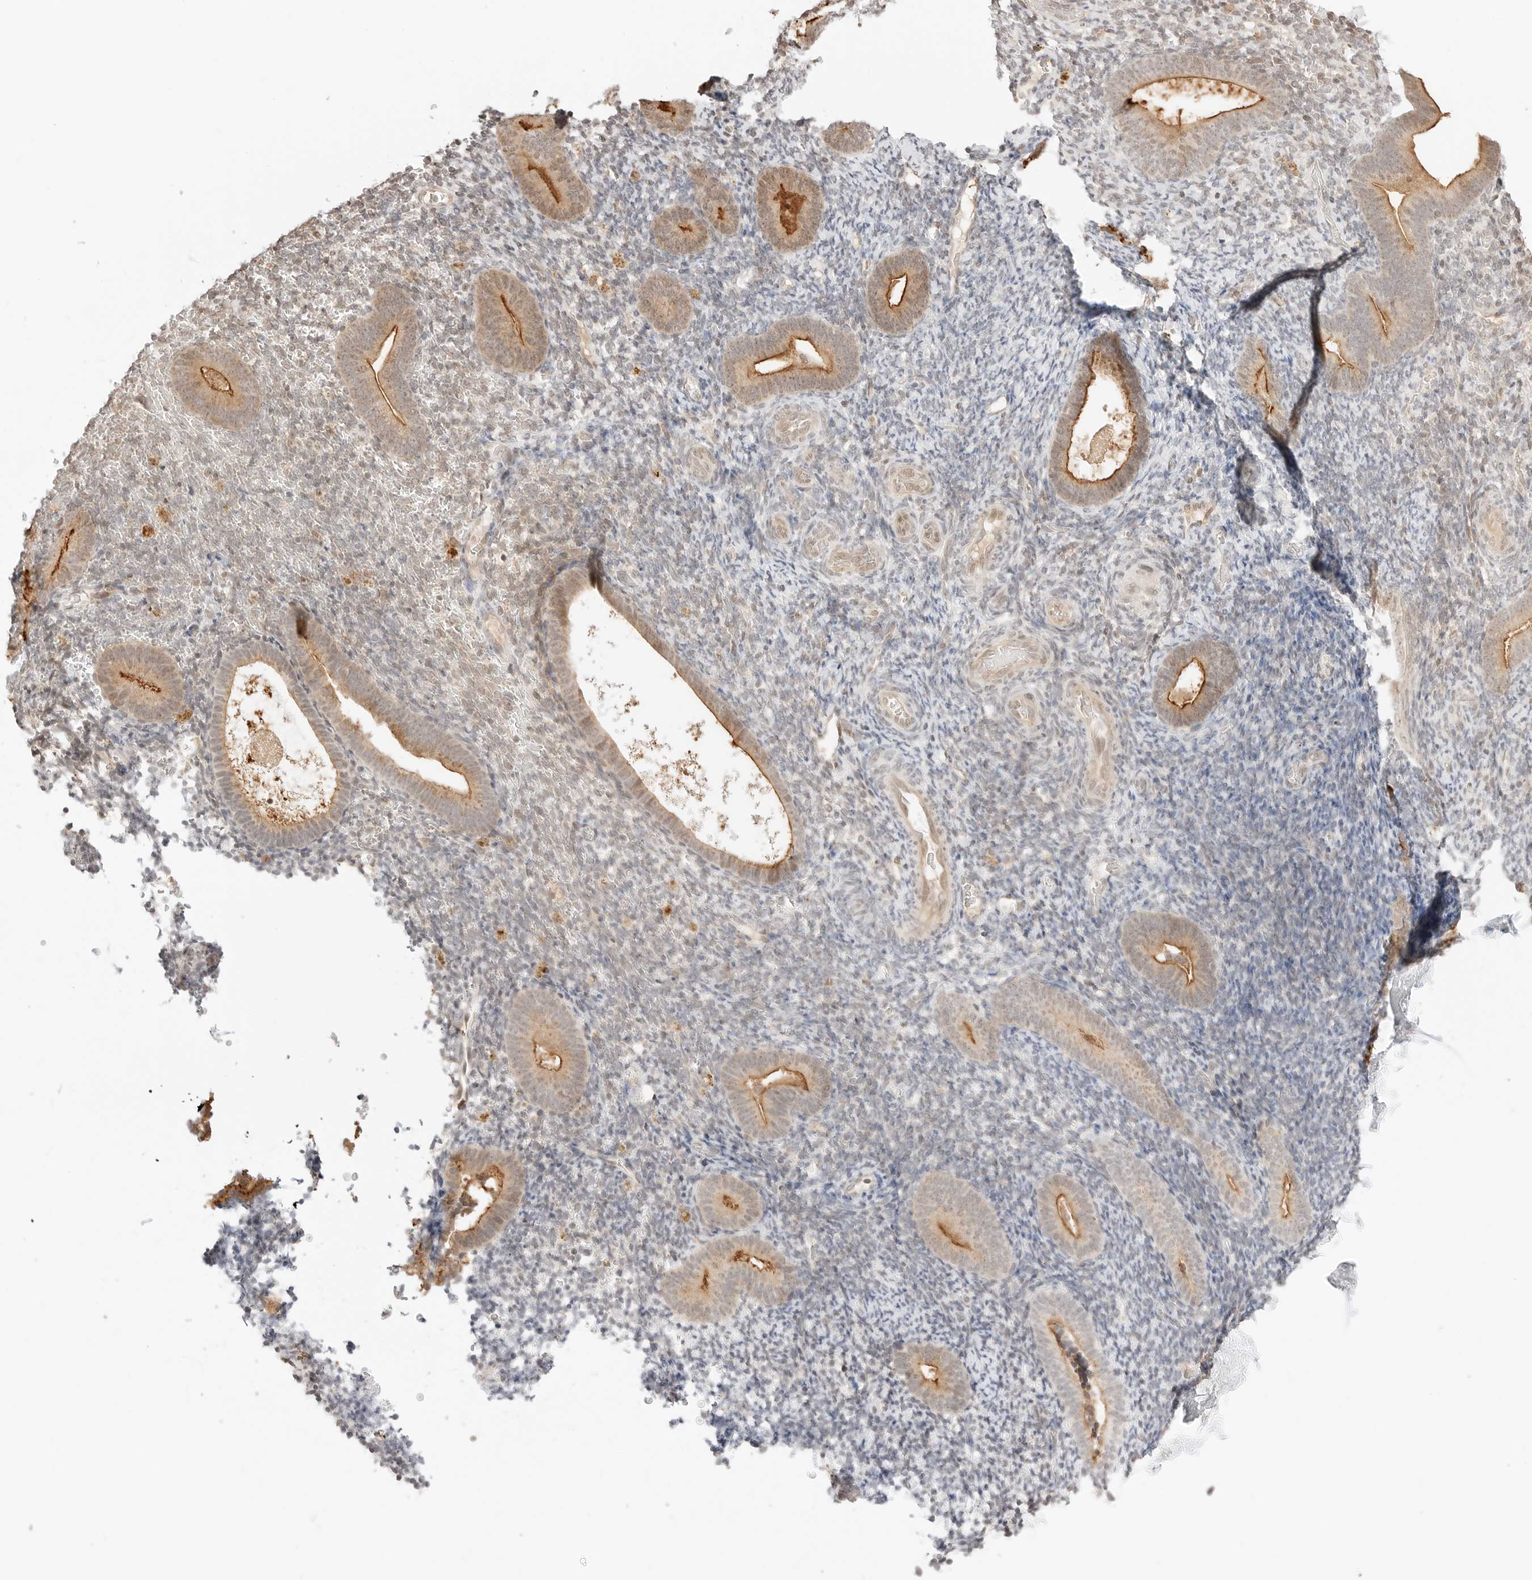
{"staining": {"intensity": "weak", "quantity": "25%-75%", "location": "nuclear"}, "tissue": "endometrium", "cell_type": "Cells in endometrial stroma", "image_type": "normal", "snomed": [{"axis": "morphology", "description": "Normal tissue, NOS"}, {"axis": "topography", "description": "Endometrium"}], "caption": "DAB immunohistochemical staining of normal human endometrium exhibits weak nuclear protein expression in about 25%-75% of cells in endometrial stroma. (Brightfield microscopy of DAB IHC at high magnification).", "gene": "RPS6KL1", "patient": {"sex": "female", "age": 51}}